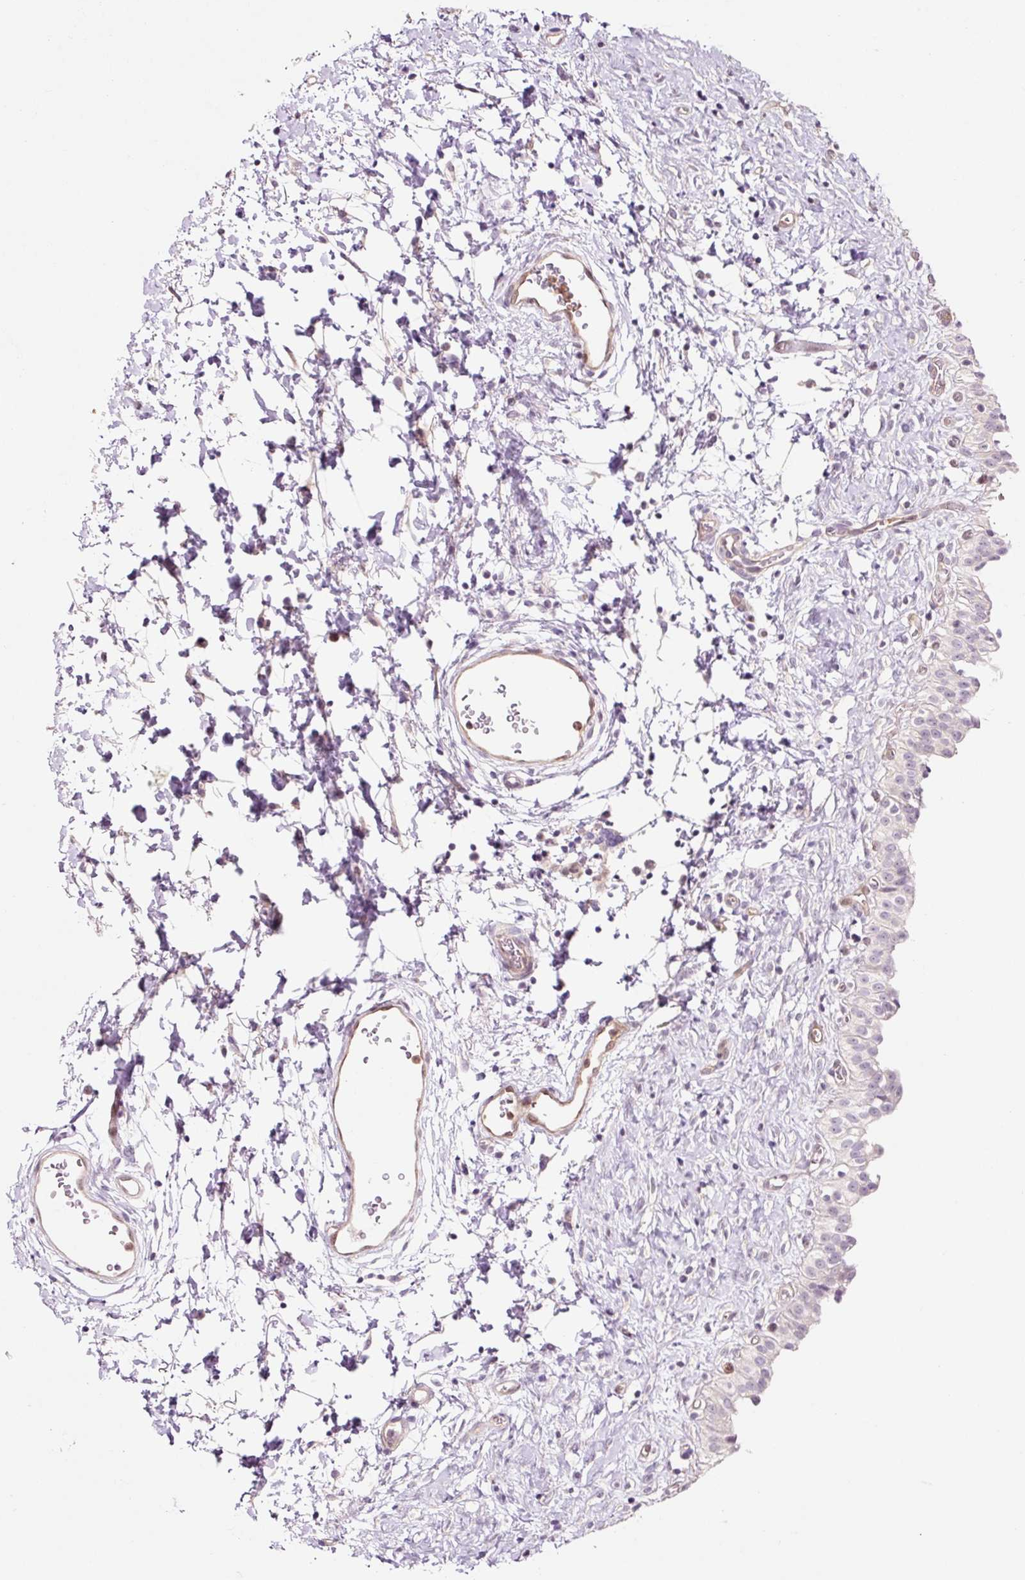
{"staining": {"intensity": "moderate", "quantity": "<25%", "location": "cytoplasmic/membranous,nuclear"}, "tissue": "urinary bladder", "cell_type": "Urothelial cells", "image_type": "normal", "snomed": [{"axis": "morphology", "description": "Normal tissue, NOS"}, {"axis": "topography", "description": "Urinary bladder"}], "caption": "The micrograph reveals immunohistochemical staining of unremarkable urinary bladder. There is moderate cytoplasmic/membranous,nuclear staining is identified in approximately <25% of urothelial cells.", "gene": "FBXL14", "patient": {"sex": "male", "age": 51}}